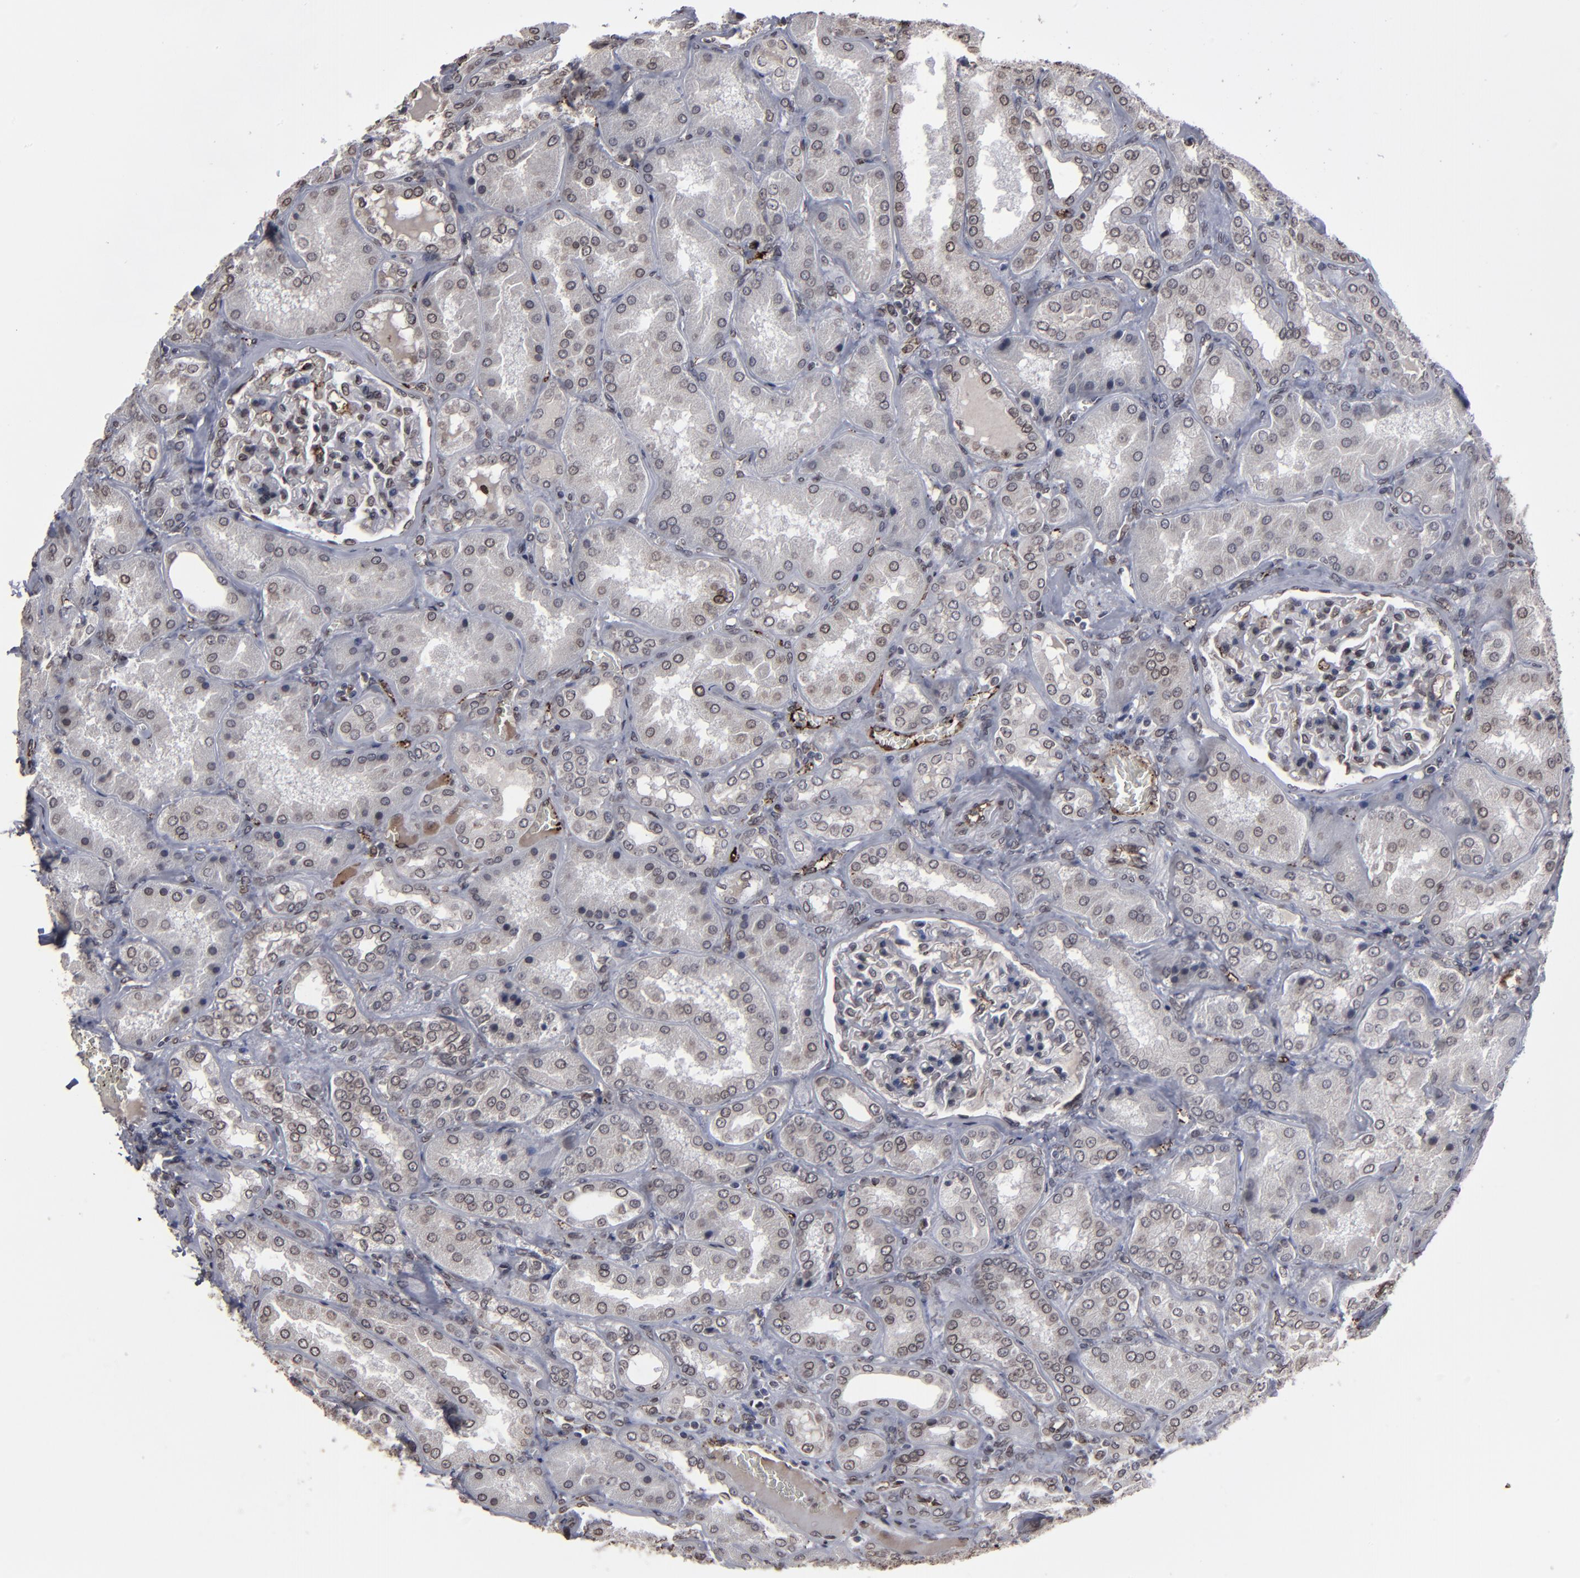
{"staining": {"intensity": "weak", "quantity": "<25%", "location": "nuclear"}, "tissue": "kidney", "cell_type": "Cells in glomeruli", "image_type": "normal", "snomed": [{"axis": "morphology", "description": "Normal tissue, NOS"}, {"axis": "topography", "description": "Kidney"}], "caption": "This is an immunohistochemistry micrograph of unremarkable kidney. There is no staining in cells in glomeruli.", "gene": "BAZ1A", "patient": {"sex": "female", "age": 56}}